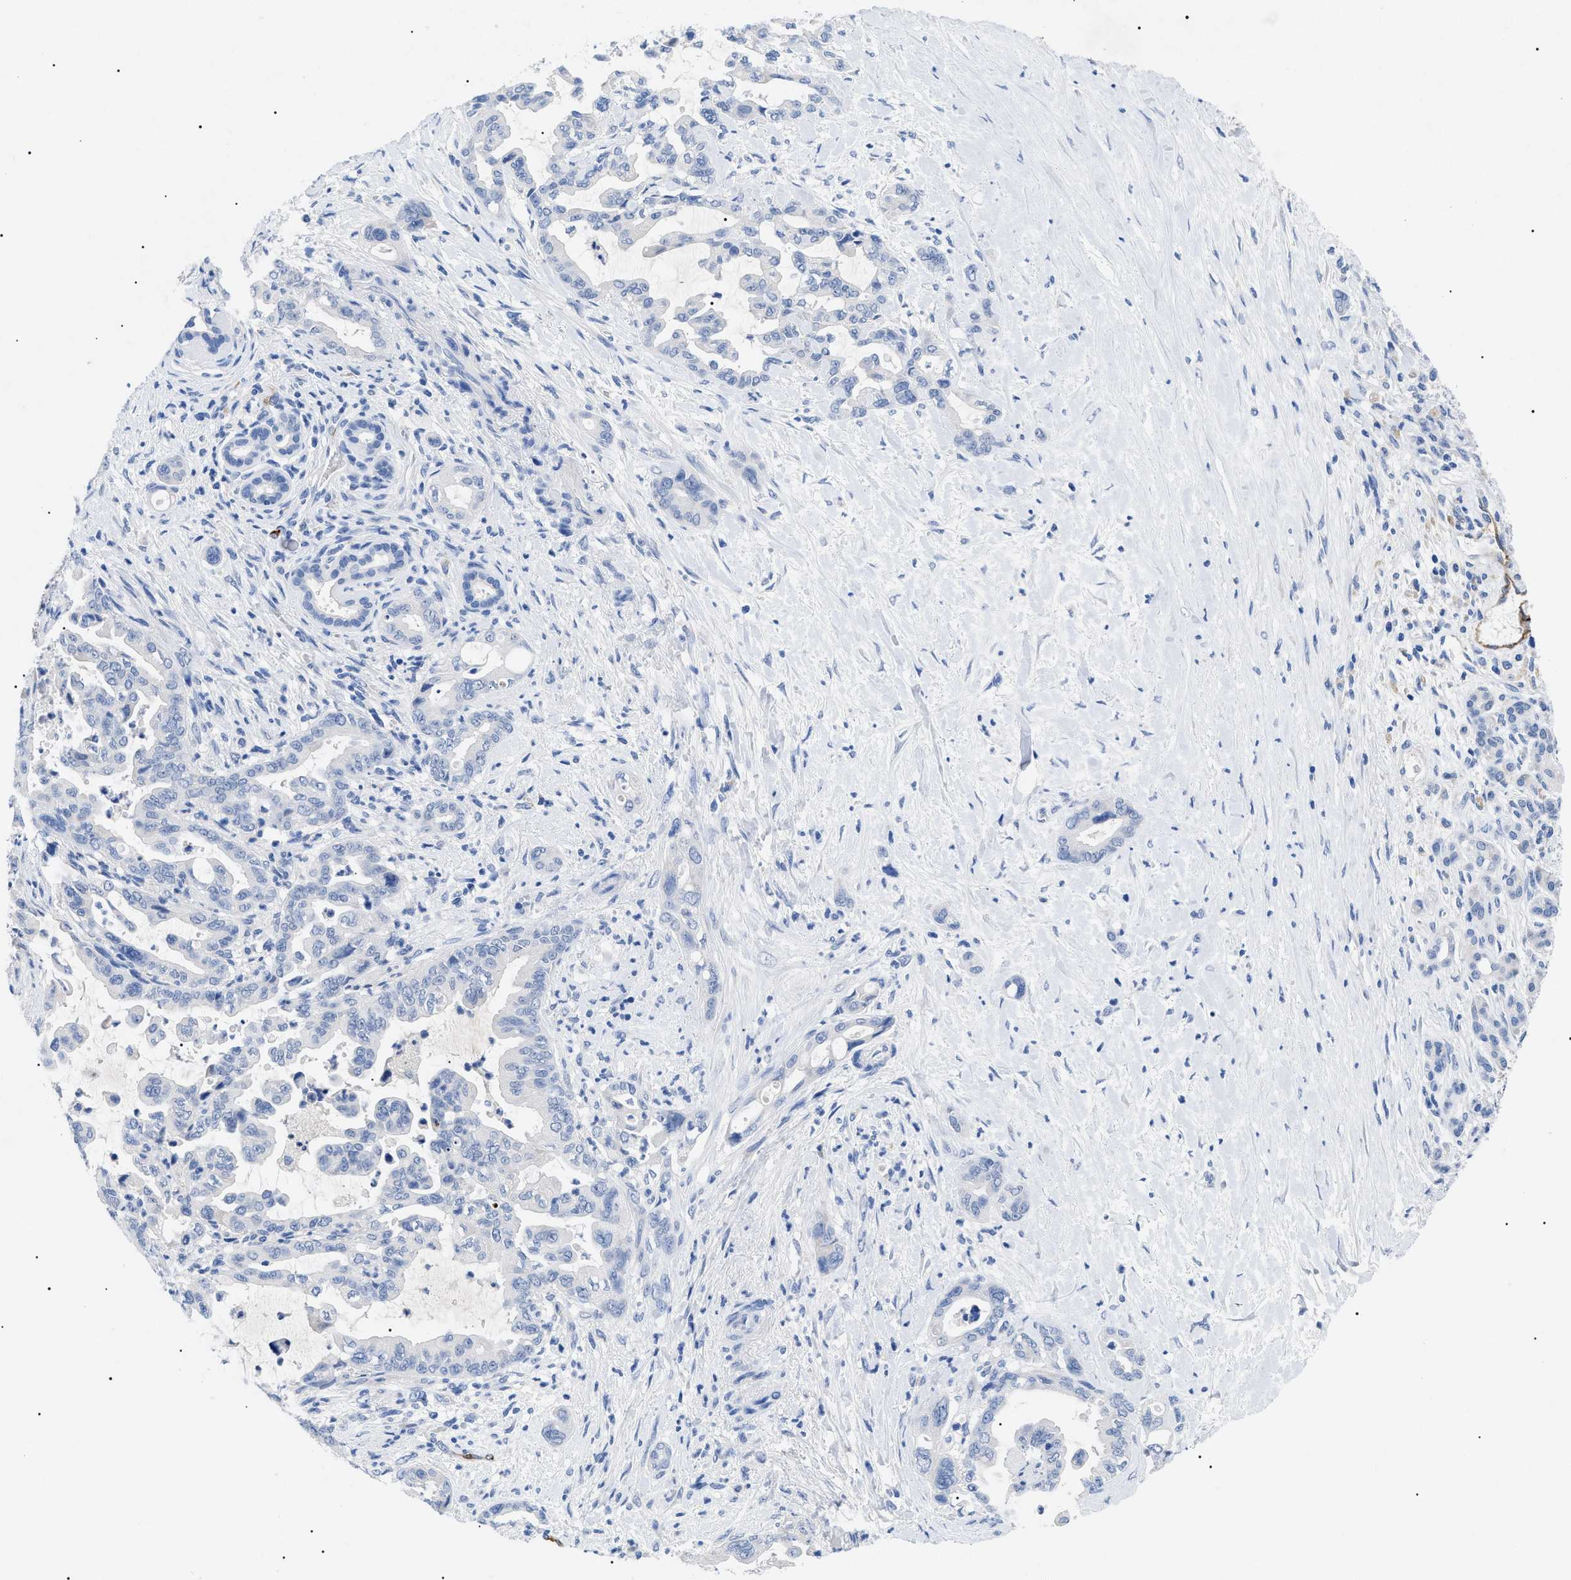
{"staining": {"intensity": "negative", "quantity": "none", "location": "none"}, "tissue": "pancreatic cancer", "cell_type": "Tumor cells", "image_type": "cancer", "snomed": [{"axis": "morphology", "description": "Adenocarcinoma, NOS"}, {"axis": "topography", "description": "Pancreas"}], "caption": "The image demonstrates no significant expression in tumor cells of adenocarcinoma (pancreatic).", "gene": "ACKR1", "patient": {"sex": "male", "age": 70}}